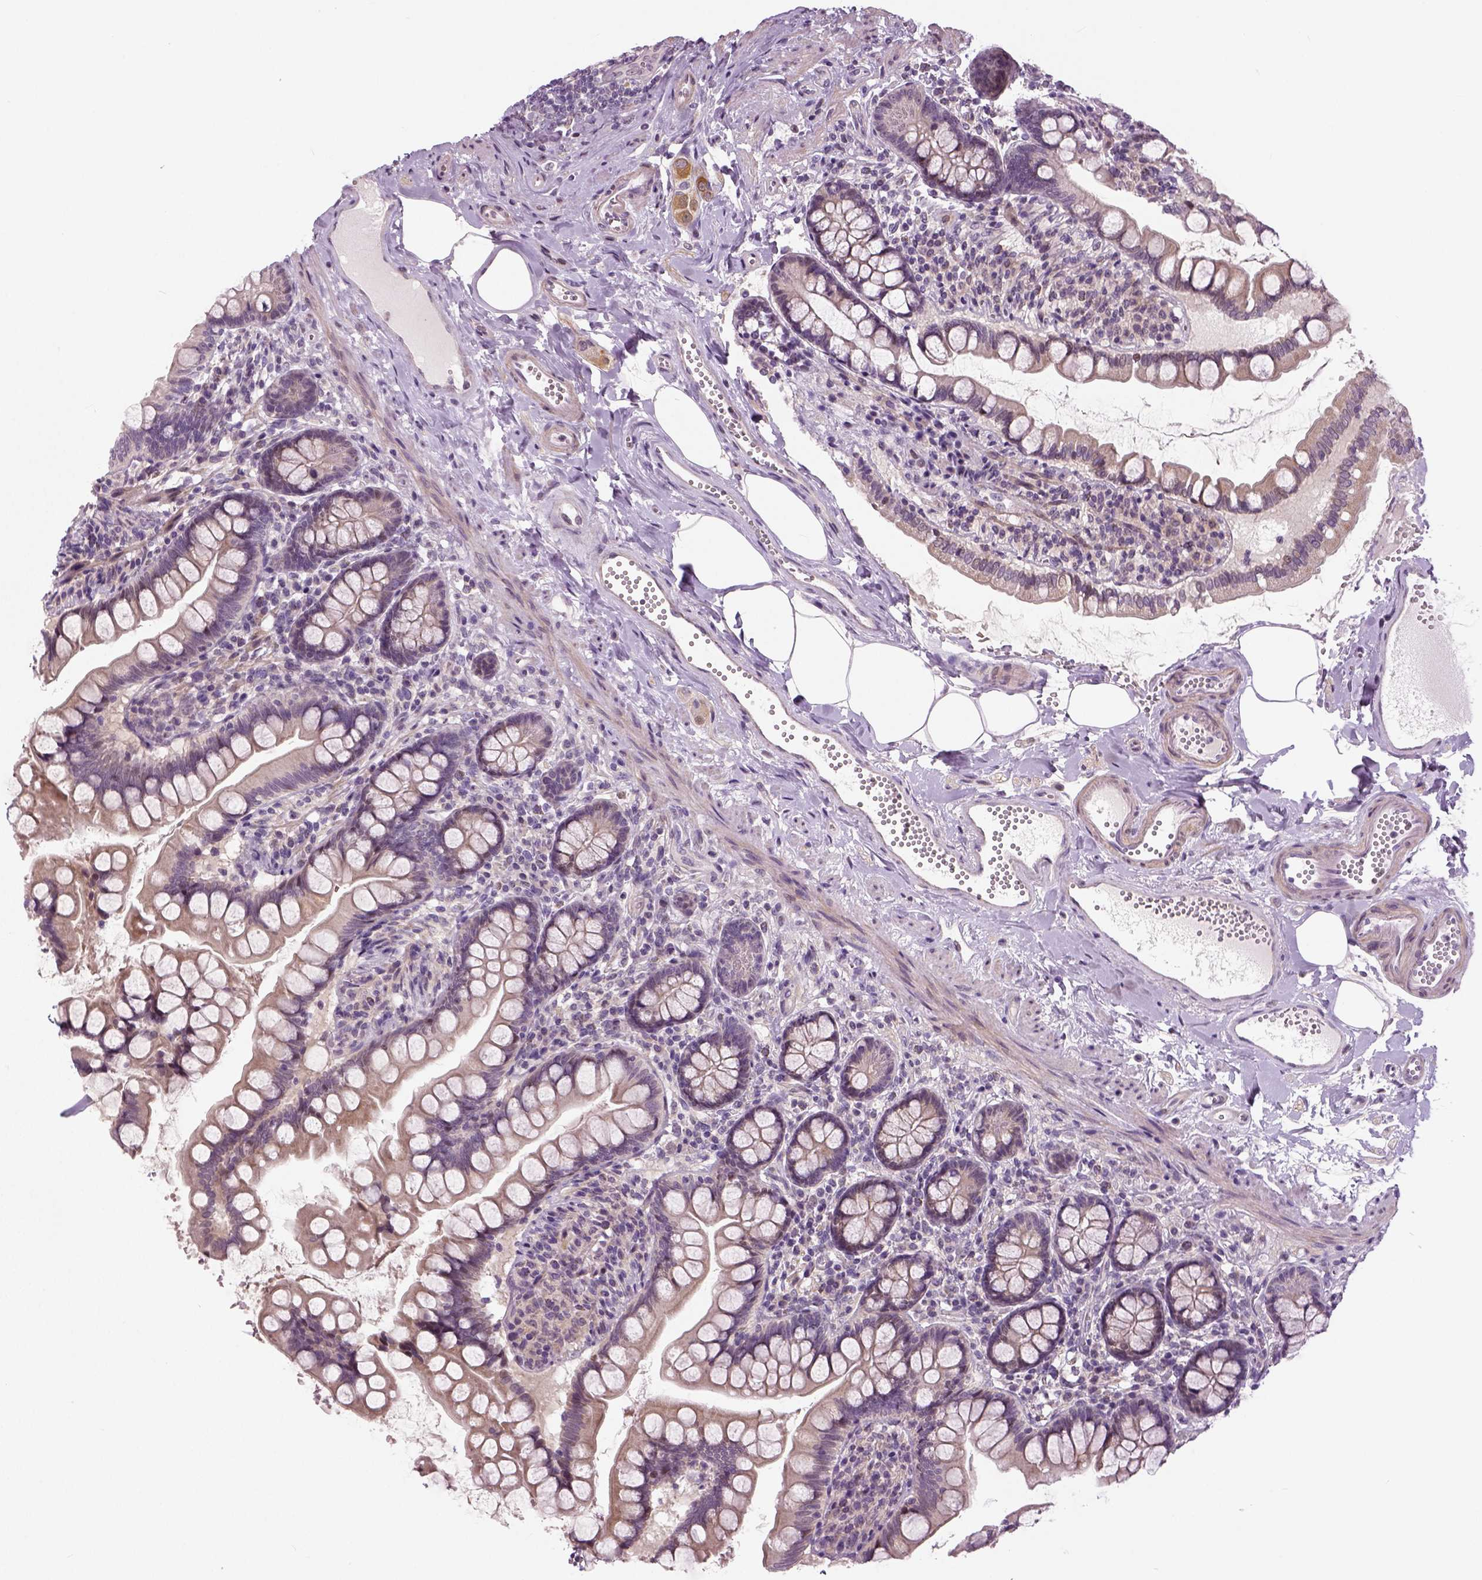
{"staining": {"intensity": "negative", "quantity": "none", "location": "none"}, "tissue": "small intestine", "cell_type": "Glandular cells", "image_type": "normal", "snomed": [{"axis": "morphology", "description": "Normal tissue, NOS"}, {"axis": "topography", "description": "Small intestine"}], "caption": "There is no significant positivity in glandular cells of small intestine. (DAB (3,3'-diaminobenzidine) IHC, high magnification).", "gene": "NECAB1", "patient": {"sex": "female", "age": 56}}